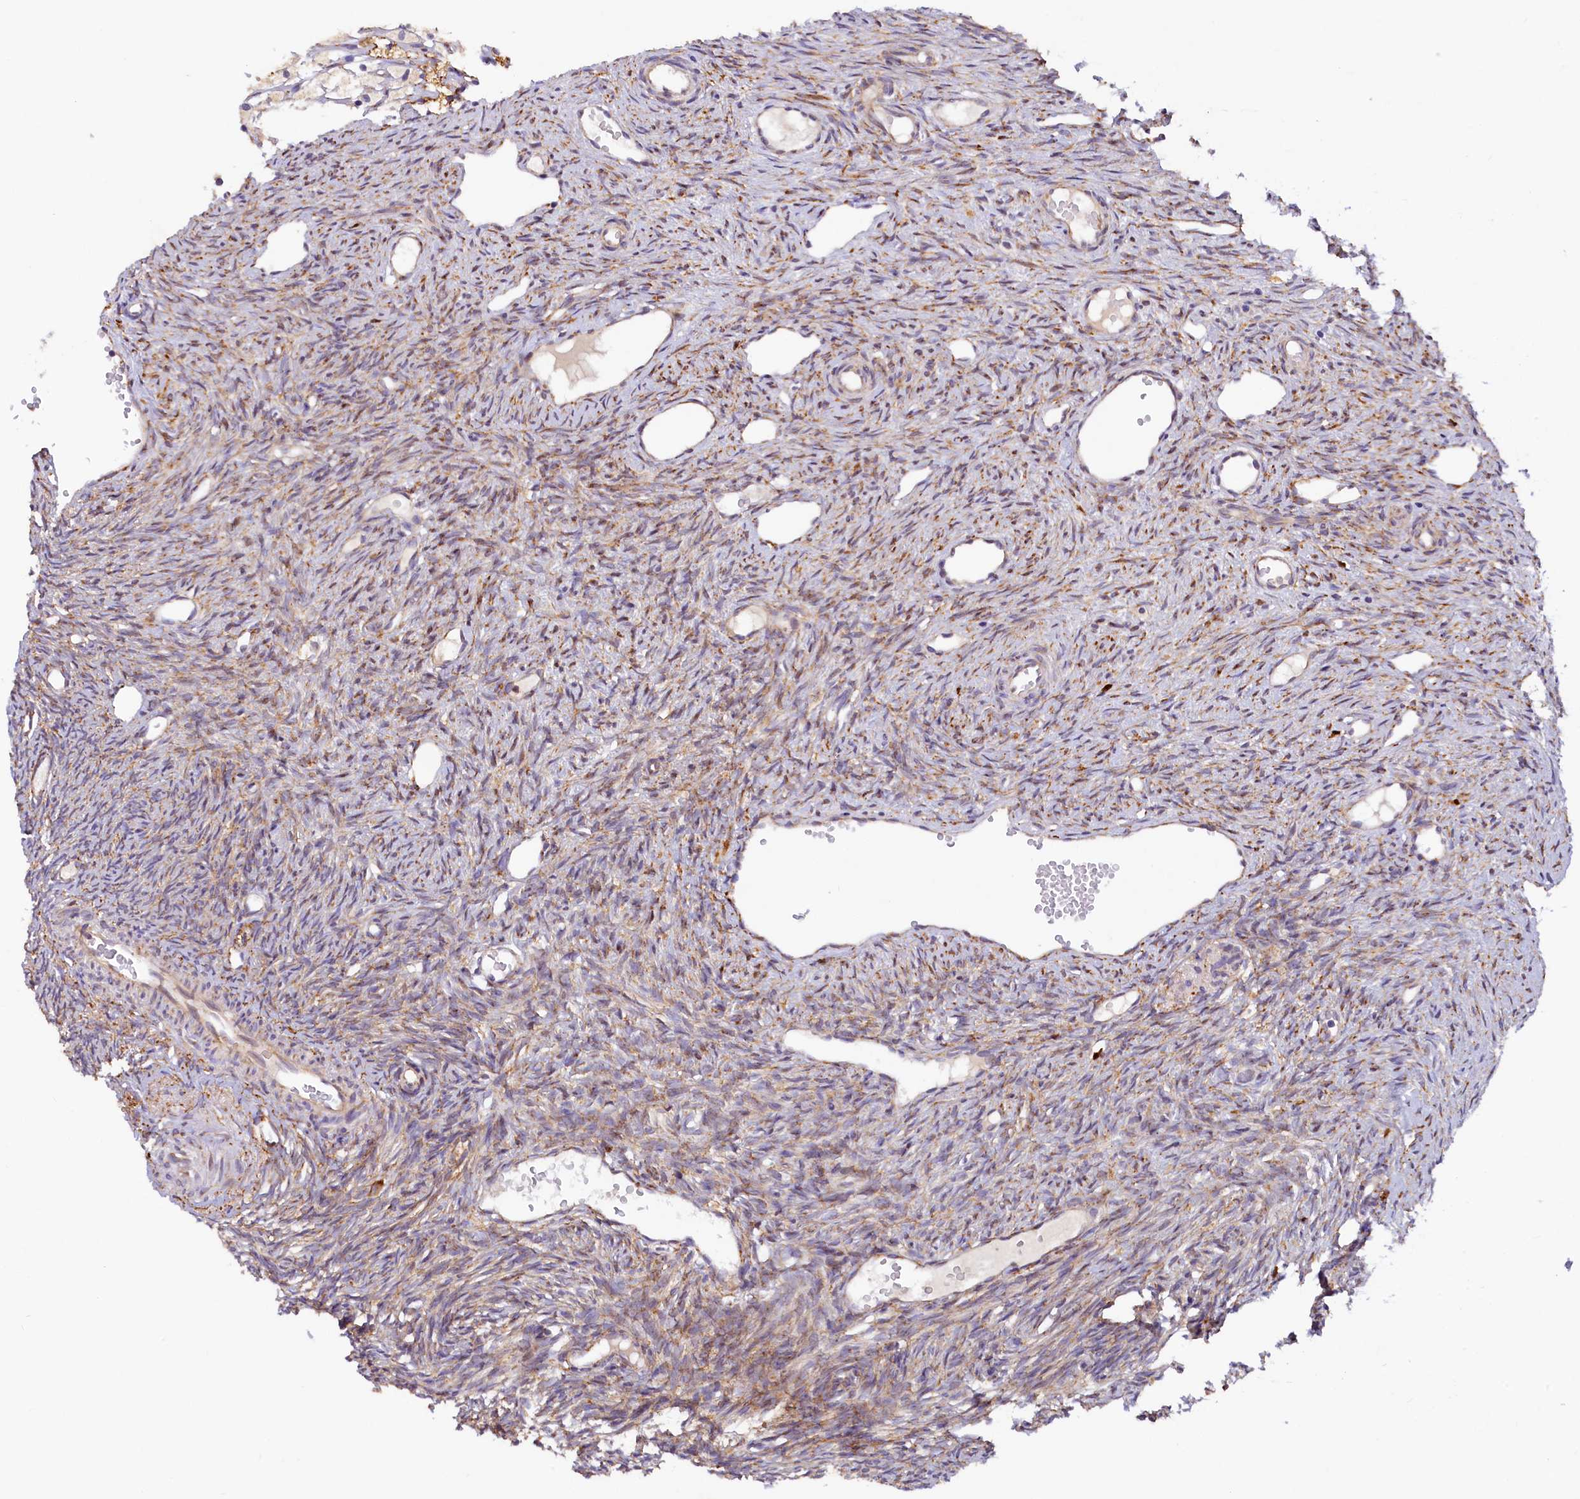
{"staining": {"intensity": "moderate", "quantity": "<25%", "location": "cytoplasmic/membranous"}, "tissue": "ovary", "cell_type": "Ovarian stroma cells", "image_type": "normal", "snomed": [{"axis": "morphology", "description": "Normal tissue, NOS"}, {"axis": "topography", "description": "Ovary"}], "caption": "Immunohistochemical staining of unremarkable ovary displays moderate cytoplasmic/membranous protein positivity in approximately <25% of ovarian stroma cells.", "gene": "SSC5D", "patient": {"sex": "female", "age": 51}}